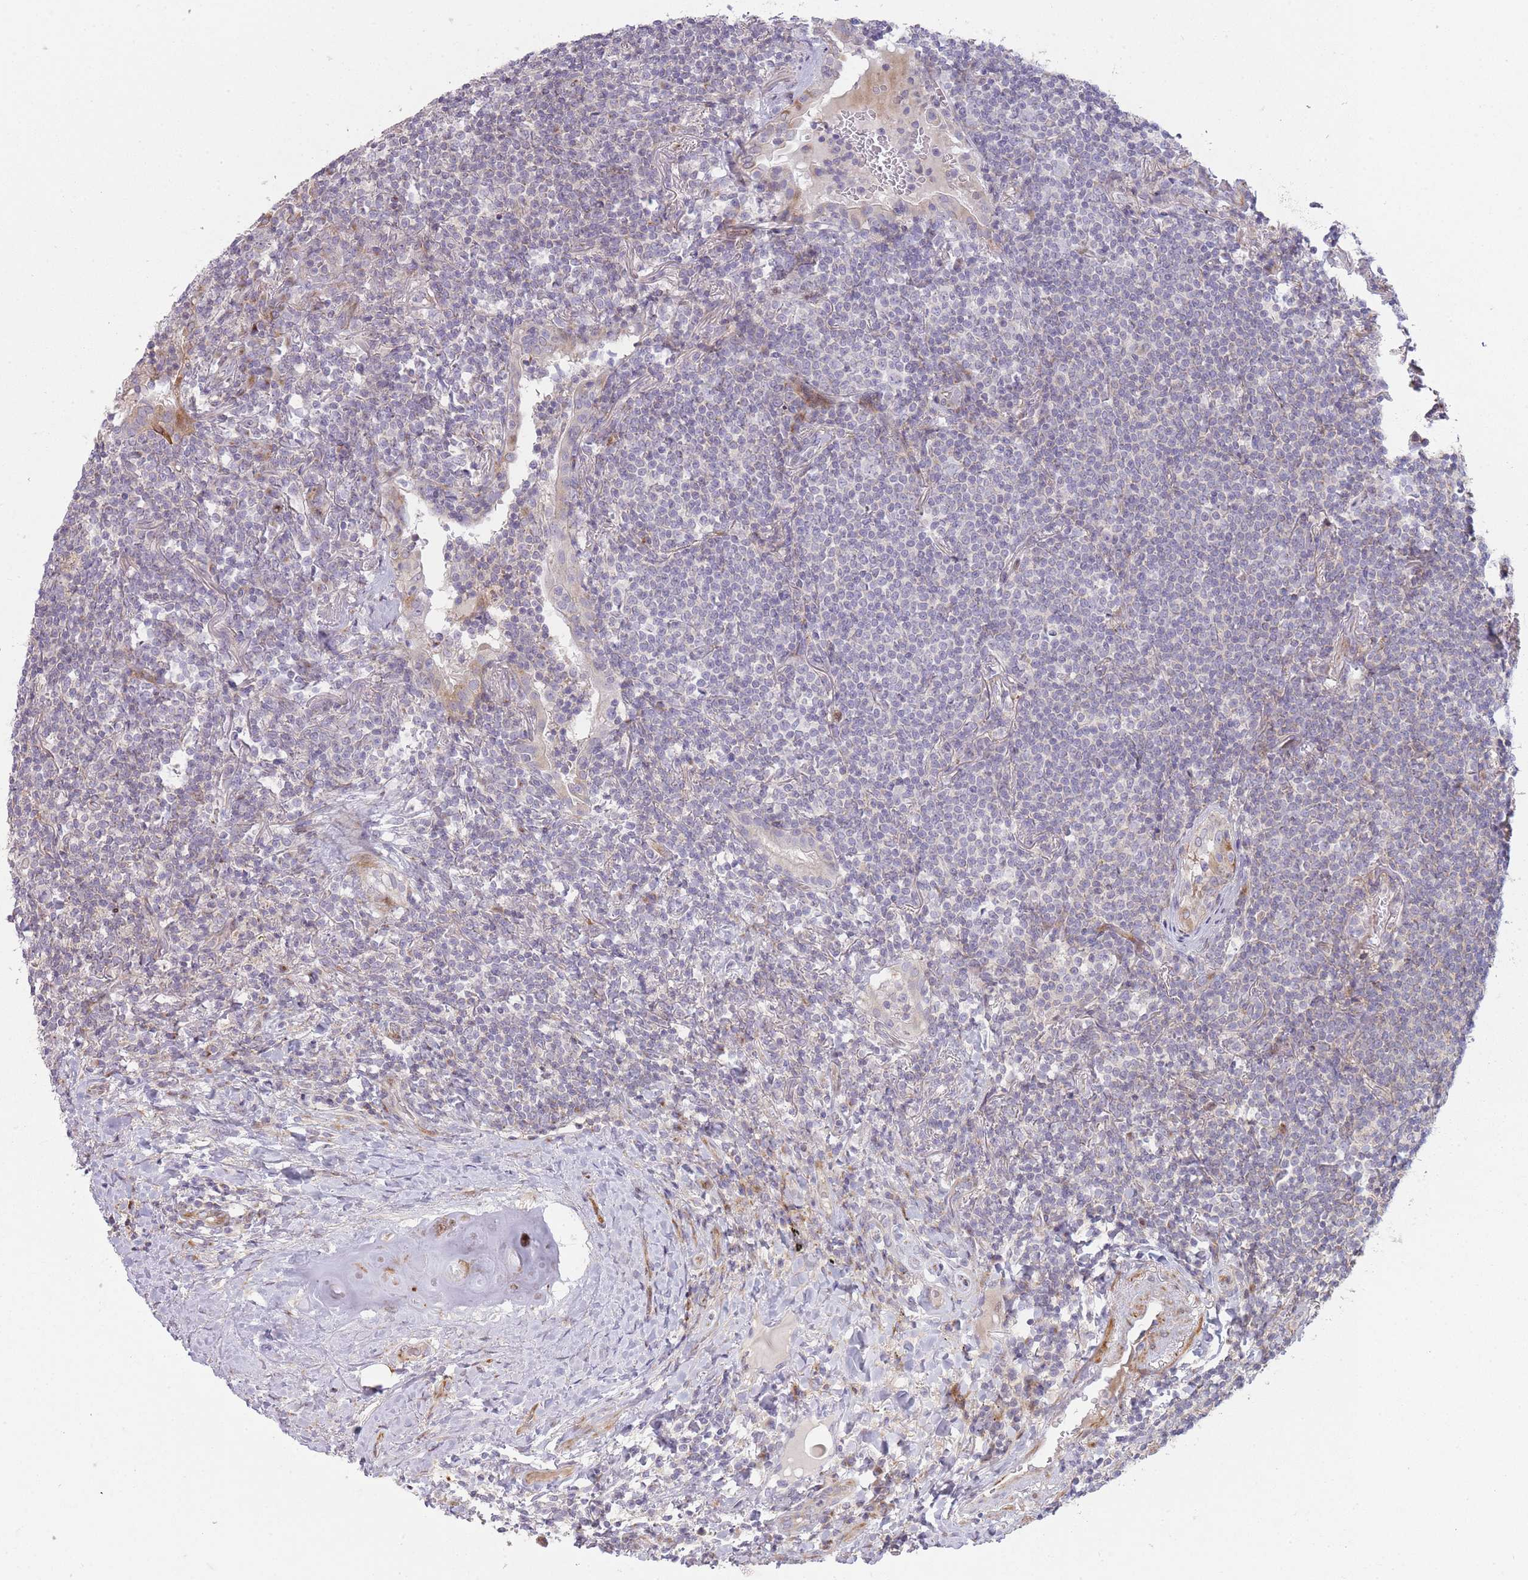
{"staining": {"intensity": "negative", "quantity": "none", "location": "none"}, "tissue": "lymphoma", "cell_type": "Tumor cells", "image_type": "cancer", "snomed": [{"axis": "morphology", "description": "Malignant lymphoma, non-Hodgkin's type, Low grade"}, {"axis": "topography", "description": "Lung"}], "caption": "Immunohistochemistry photomicrograph of human low-grade malignant lymphoma, non-Hodgkin's type stained for a protein (brown), which displays no staining in tumor cells. (Brightfield microscopy of DAB (3,3'-diaminobenzidine) IHC at high magnification).", "gene": "PPP3R2", "patient": {"sex": "female", "age": 71}}